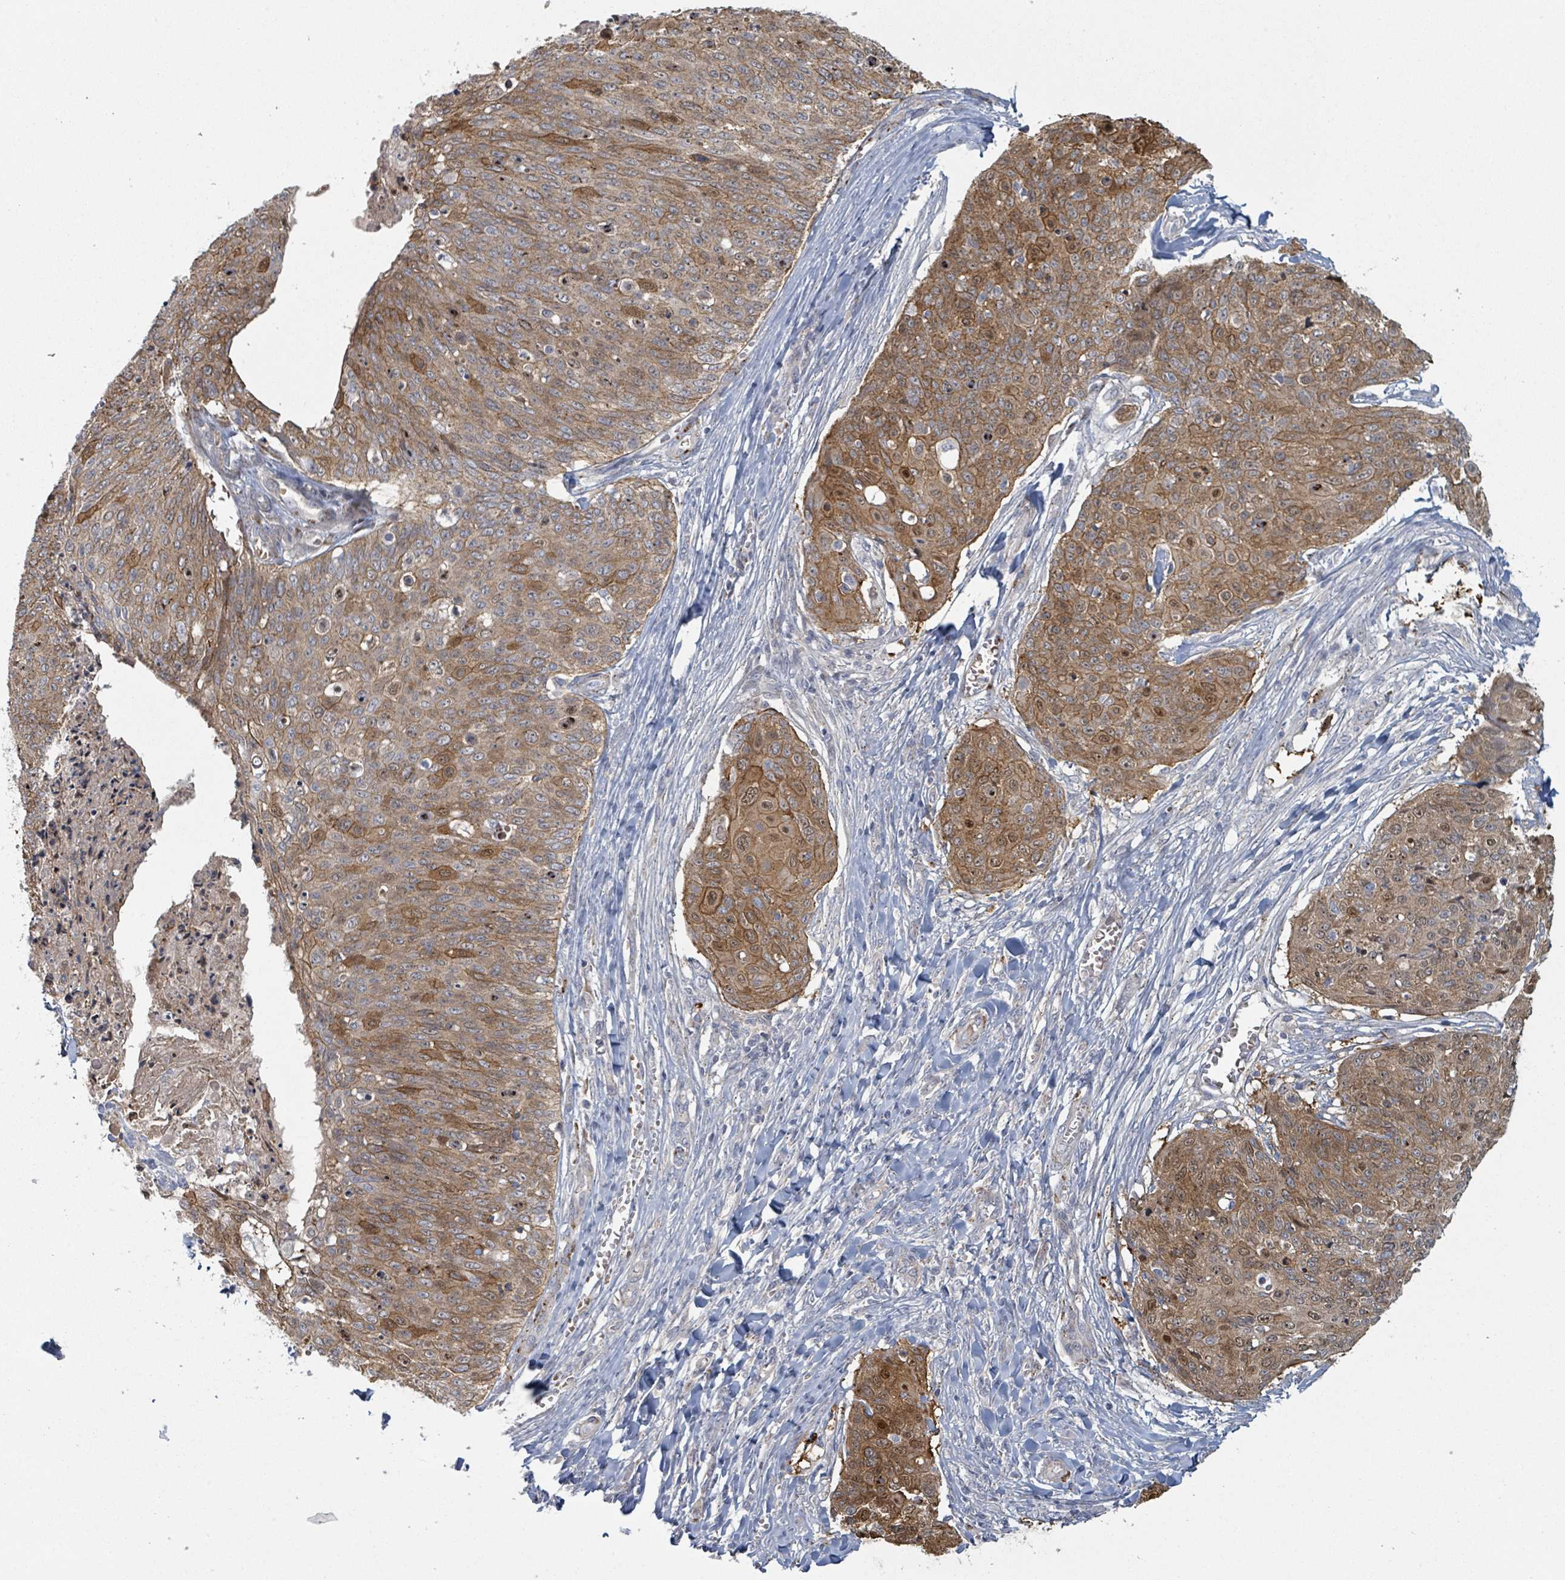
{"staining": {"intensity": "moderate", "quantity": ">75%", "location": "cytoplasmic/membranous,nuclear"}, "tissue": "skin cancer", "cell_type": "Tumor cells", "image_type": "cancer", "snomed": [{"axis": "morphology", "description": "Squamous cell carcinoma, NOS"}, {"axis": "topography", "description": "Skin"}, {"axis": "topography", "description": "Vulva"}], "caption": "A photomicrograph showing moderate cytoplasmic/membranous and nuclear staining in about >75% of tumor cells in squamous cell carcinoma (skin), as visualized by brown immunohistochemical staining.", "gene": "COL5A3", "patient": {"sex": "female", "age": 85}}